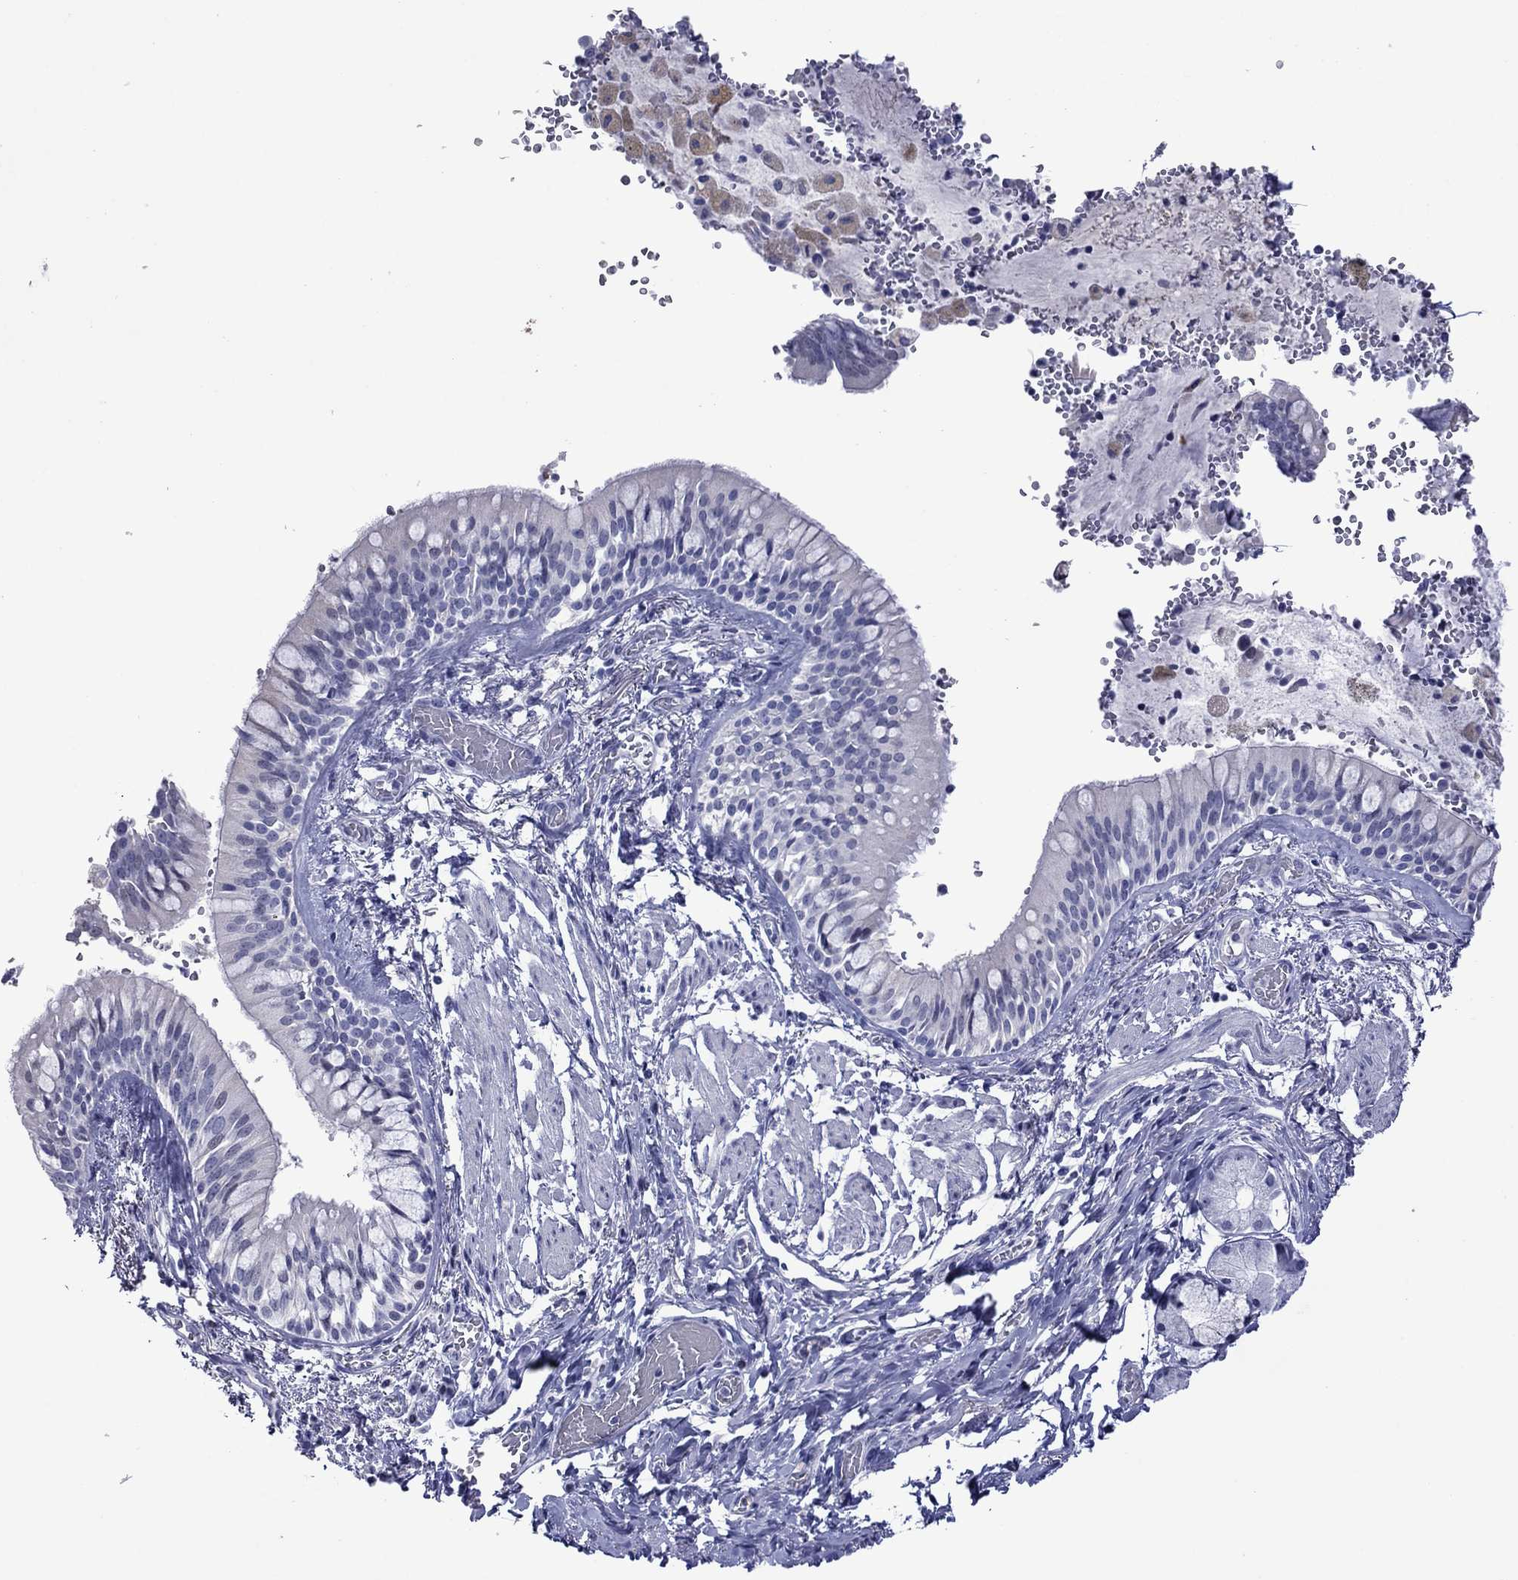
{"staining": {"intensity": "negative", "quantity": "none", "location": "none"}, "tissue": "bronchus", "cell_type": "Respiratory epithelial cells", "image_type": "normal", "snomed": [{"axis": "morphology", "description": "Normal tissue, NOS"}, {"axis": "topography", "description": "Bronchus"}, {"axis": "topography", "description": "Lung"}], "caption": "Immunohistochemistry histopathology image of normal bronchus: bronchus stained with DAB displays no significant protein positivity in respiratory epithelial cells.", "gene": "PIWIL1", "patient": {"sex": "female", "age": 57}}